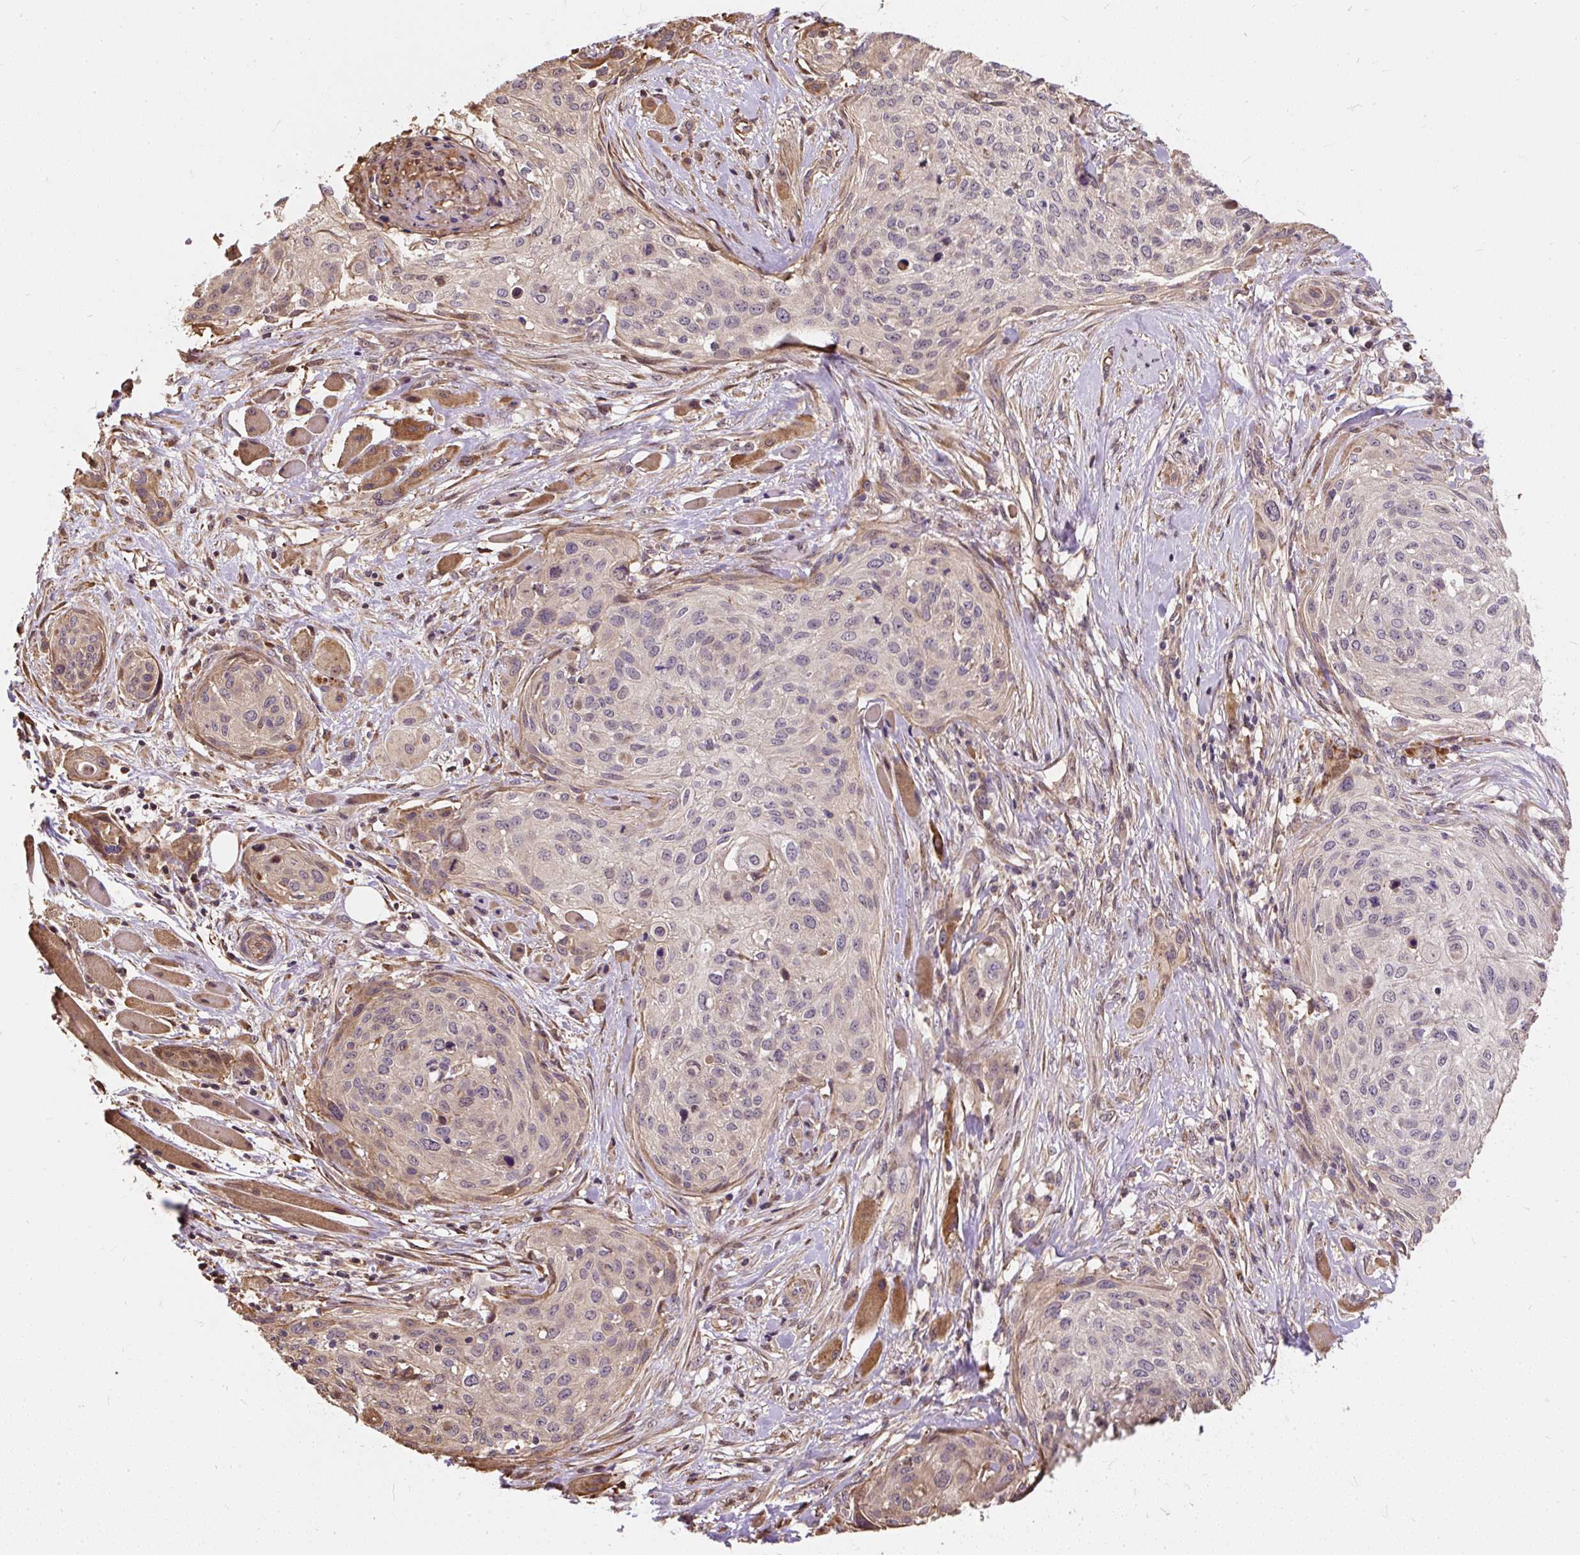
{"staining": {"intensity": "weak", "quantity": "25%-75%", "location": "cytoplasmic/membranous"}, "tissue": "skin cancer", "cell_type": "Tumor cells", "image_type": "cancer", "snomed": [{"axis": "morphology", "description": "Squamous cell carcinoma, NOS"}, {"axis": "topography", "description": "Skin"}], "caption": "Immunohistochemical staining of human squamous cell carcinoma (skin) shows weak cytoplasmic/membranous protein positivity in approximately 25%-75% of tumor cells. (Stains: DAB (3,3'-diaminobenzidine) in brown, nuclei in blue, Microscopy: brightfield microscopy at high magnification).", "gene": "PUS7L", "patient": {"sex": "female", "age": 87}}